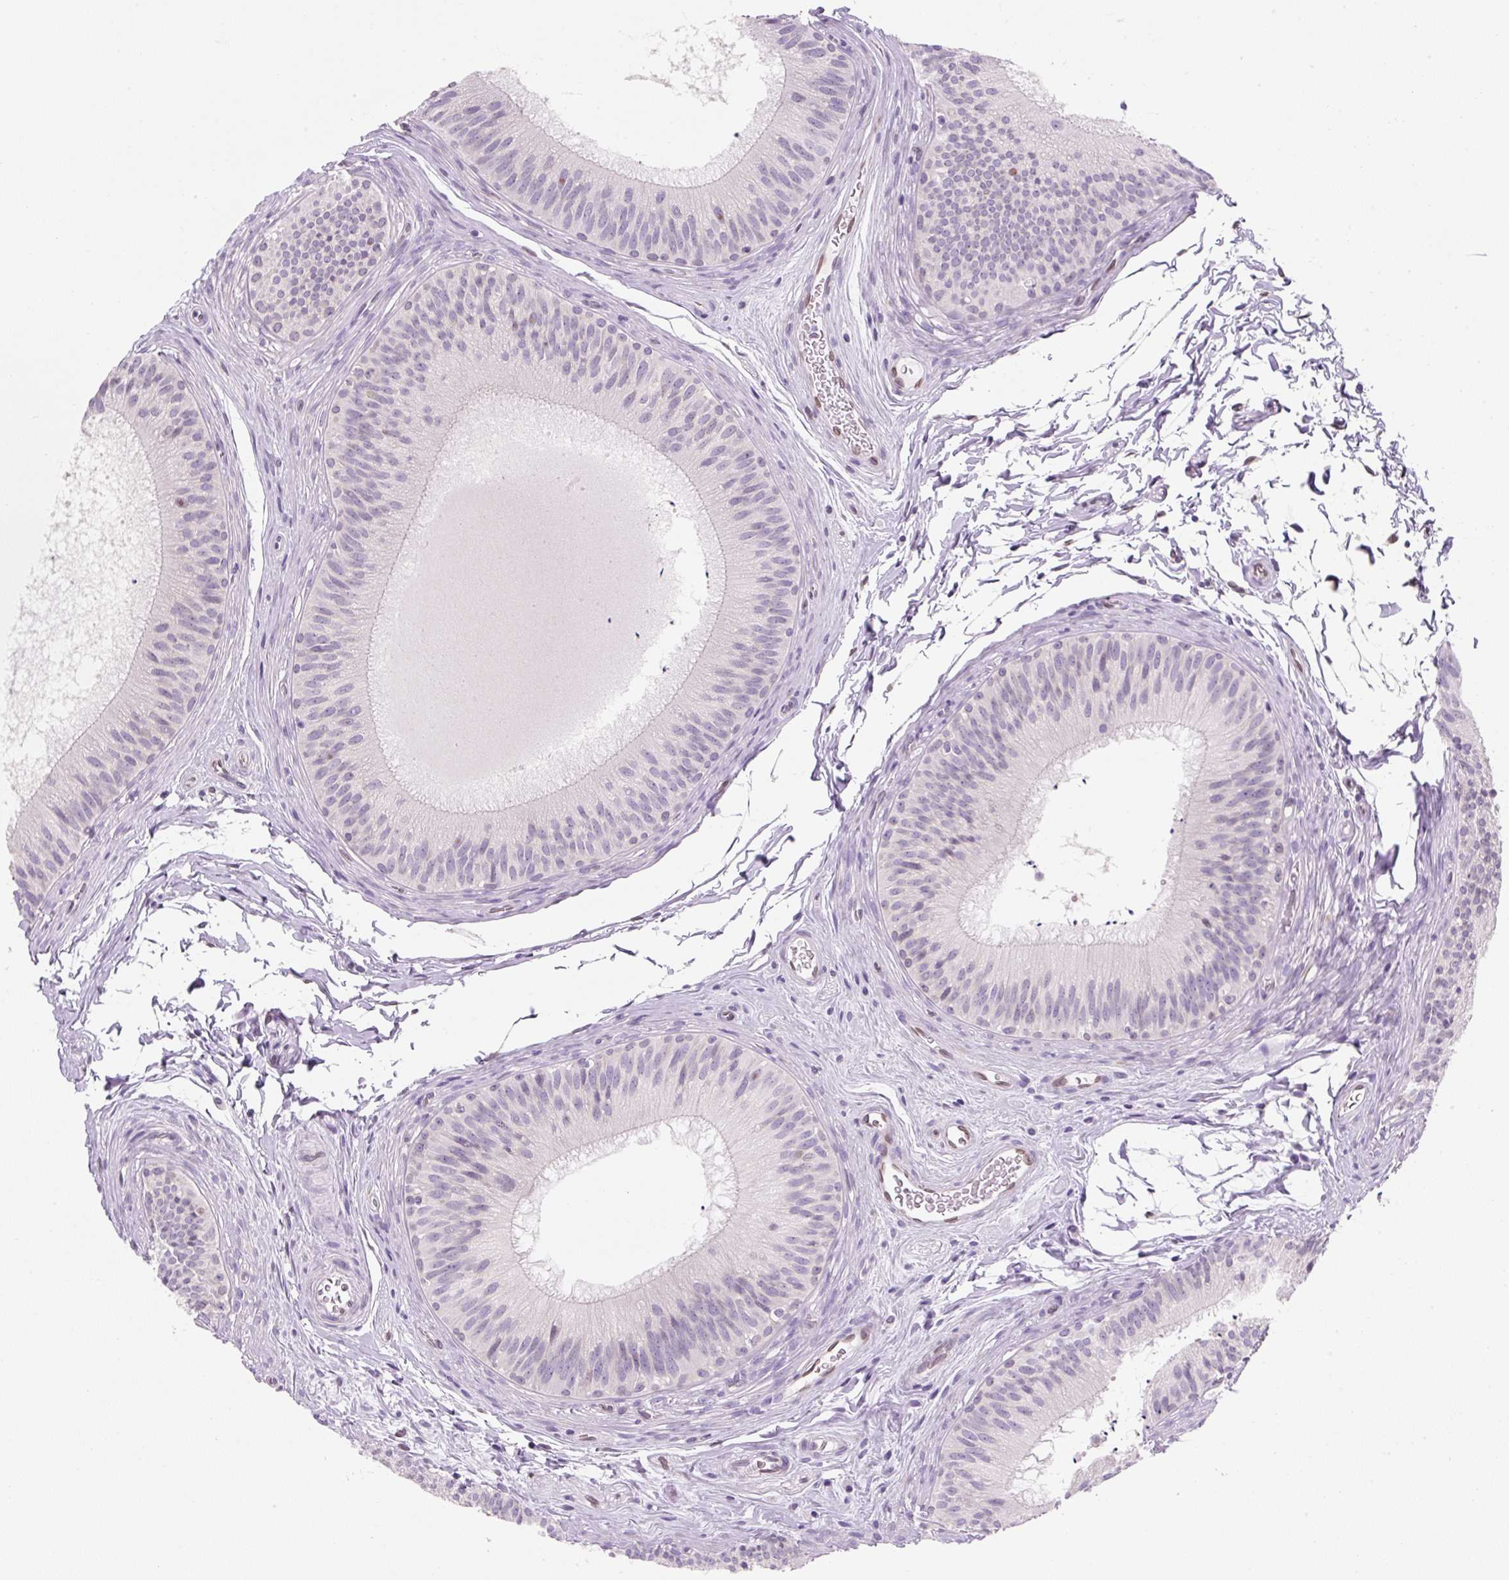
{"staining": {"intensity": "moderate", "quantity": "<25%", "location": "cytoplasmic/membranous"}, "tissue": "epididymis", "cell_type": "Glandular cells", "image_type": "normal", "snomed": [{"axis": "morphology", "description": "Normal tissue, NOS"}, {"axis": "topography", "description": "Epididymis"}], "caption": "Brown immunohistochemical staining in benign epididymis exhibits moderate cytoplasmic/membranous expression in approximately <25% of glandular cells.", "gene": "SYNE3", "patient": {"sex": "male", "age": 24}}